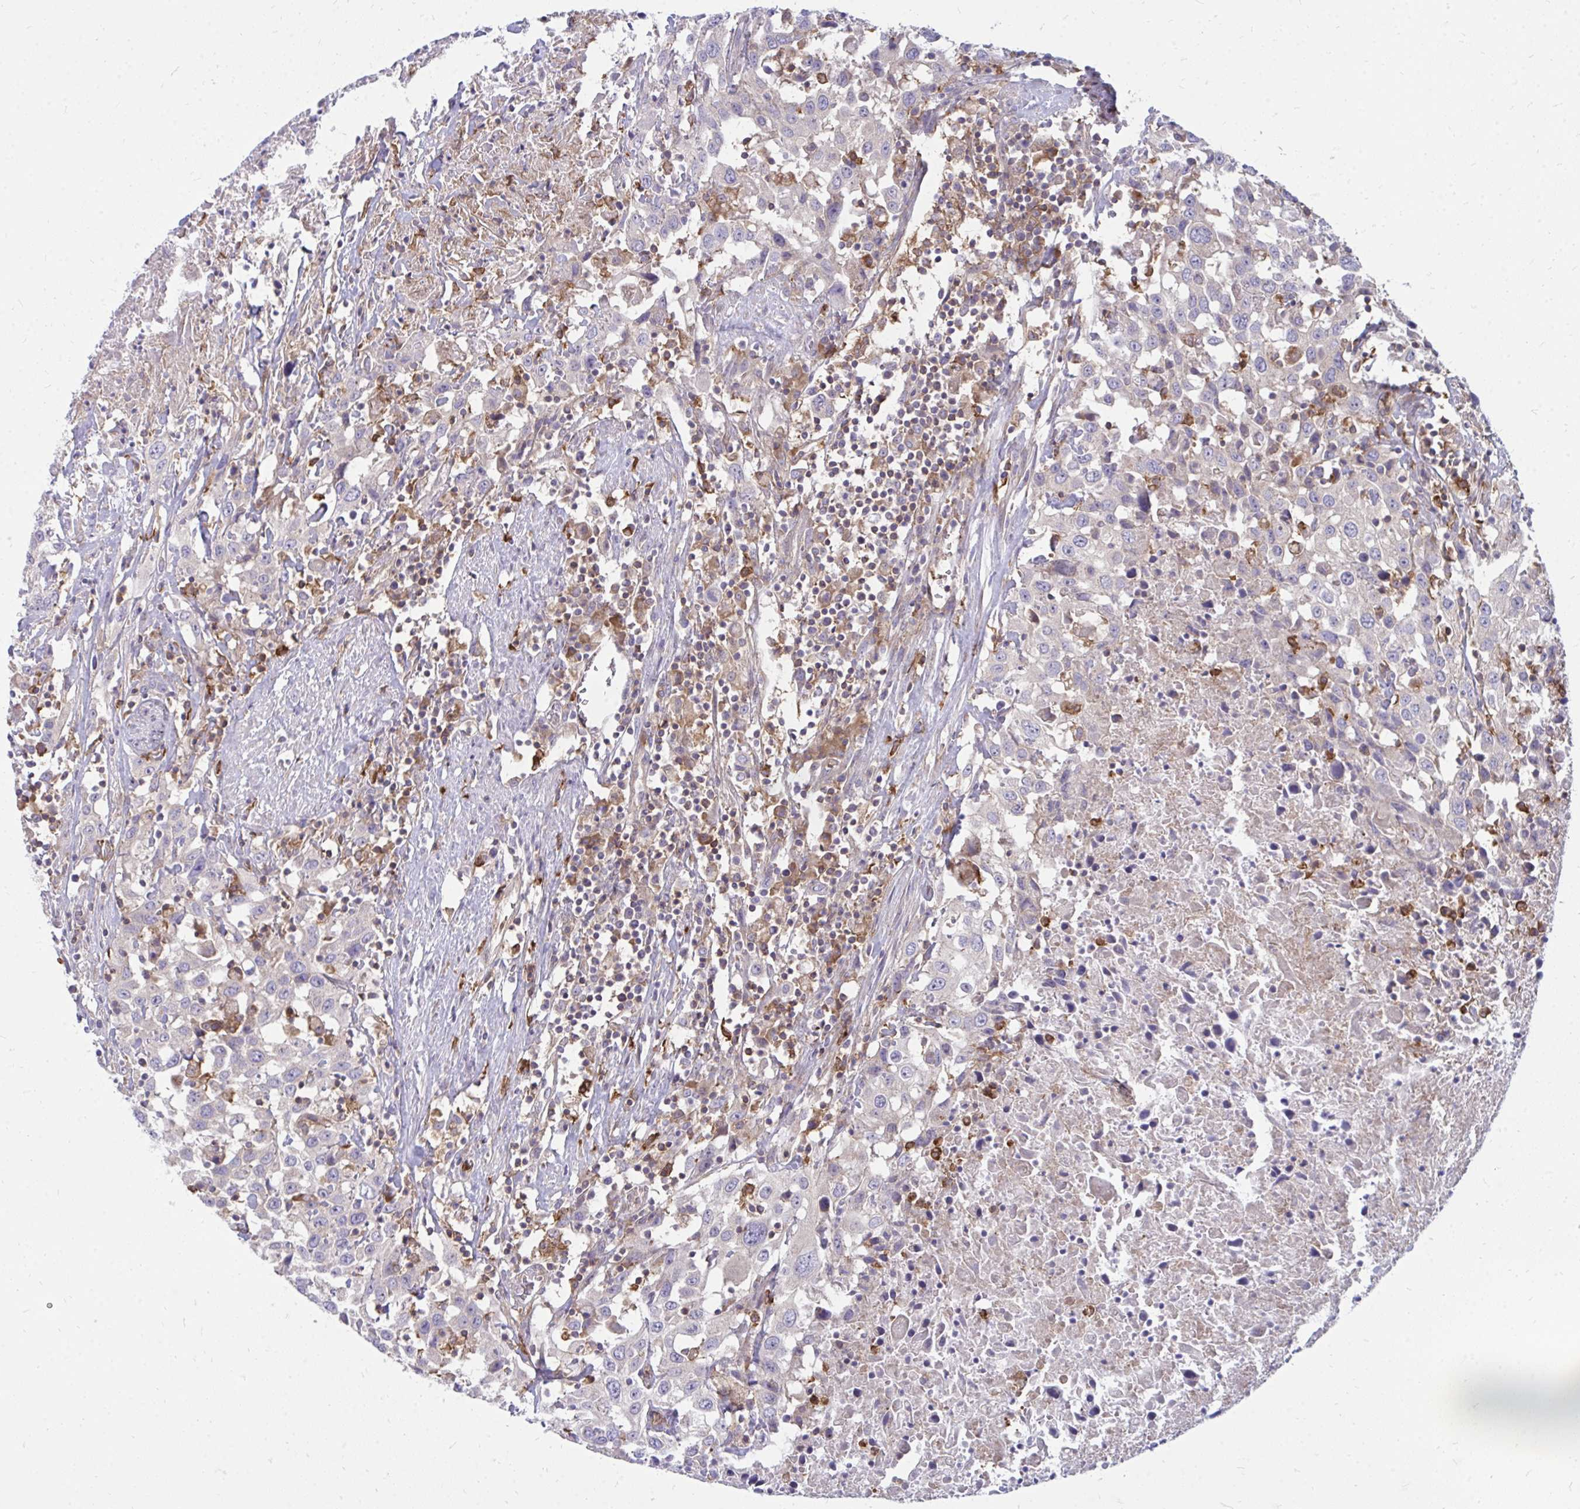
{"staining": {"intensity": "negative", "quantity": "none", "location": "none"}, "tissue": "urothelial cancer", "cell_type": "Tumor cells", "image_type": "cancer", "snomed": [{"axis": "morphology", "description": "Urothelial carcinoma, High grade"}, {"axis": "topography", "description": "Urinary bladder"}], "caption": "Immunohistochemical staining of urothelial carcinoma (high-grade) exhibits no significant positivity in tumor cells.", "gene": "ASAP1", "patient": {"sex": "male", "age": 61}}